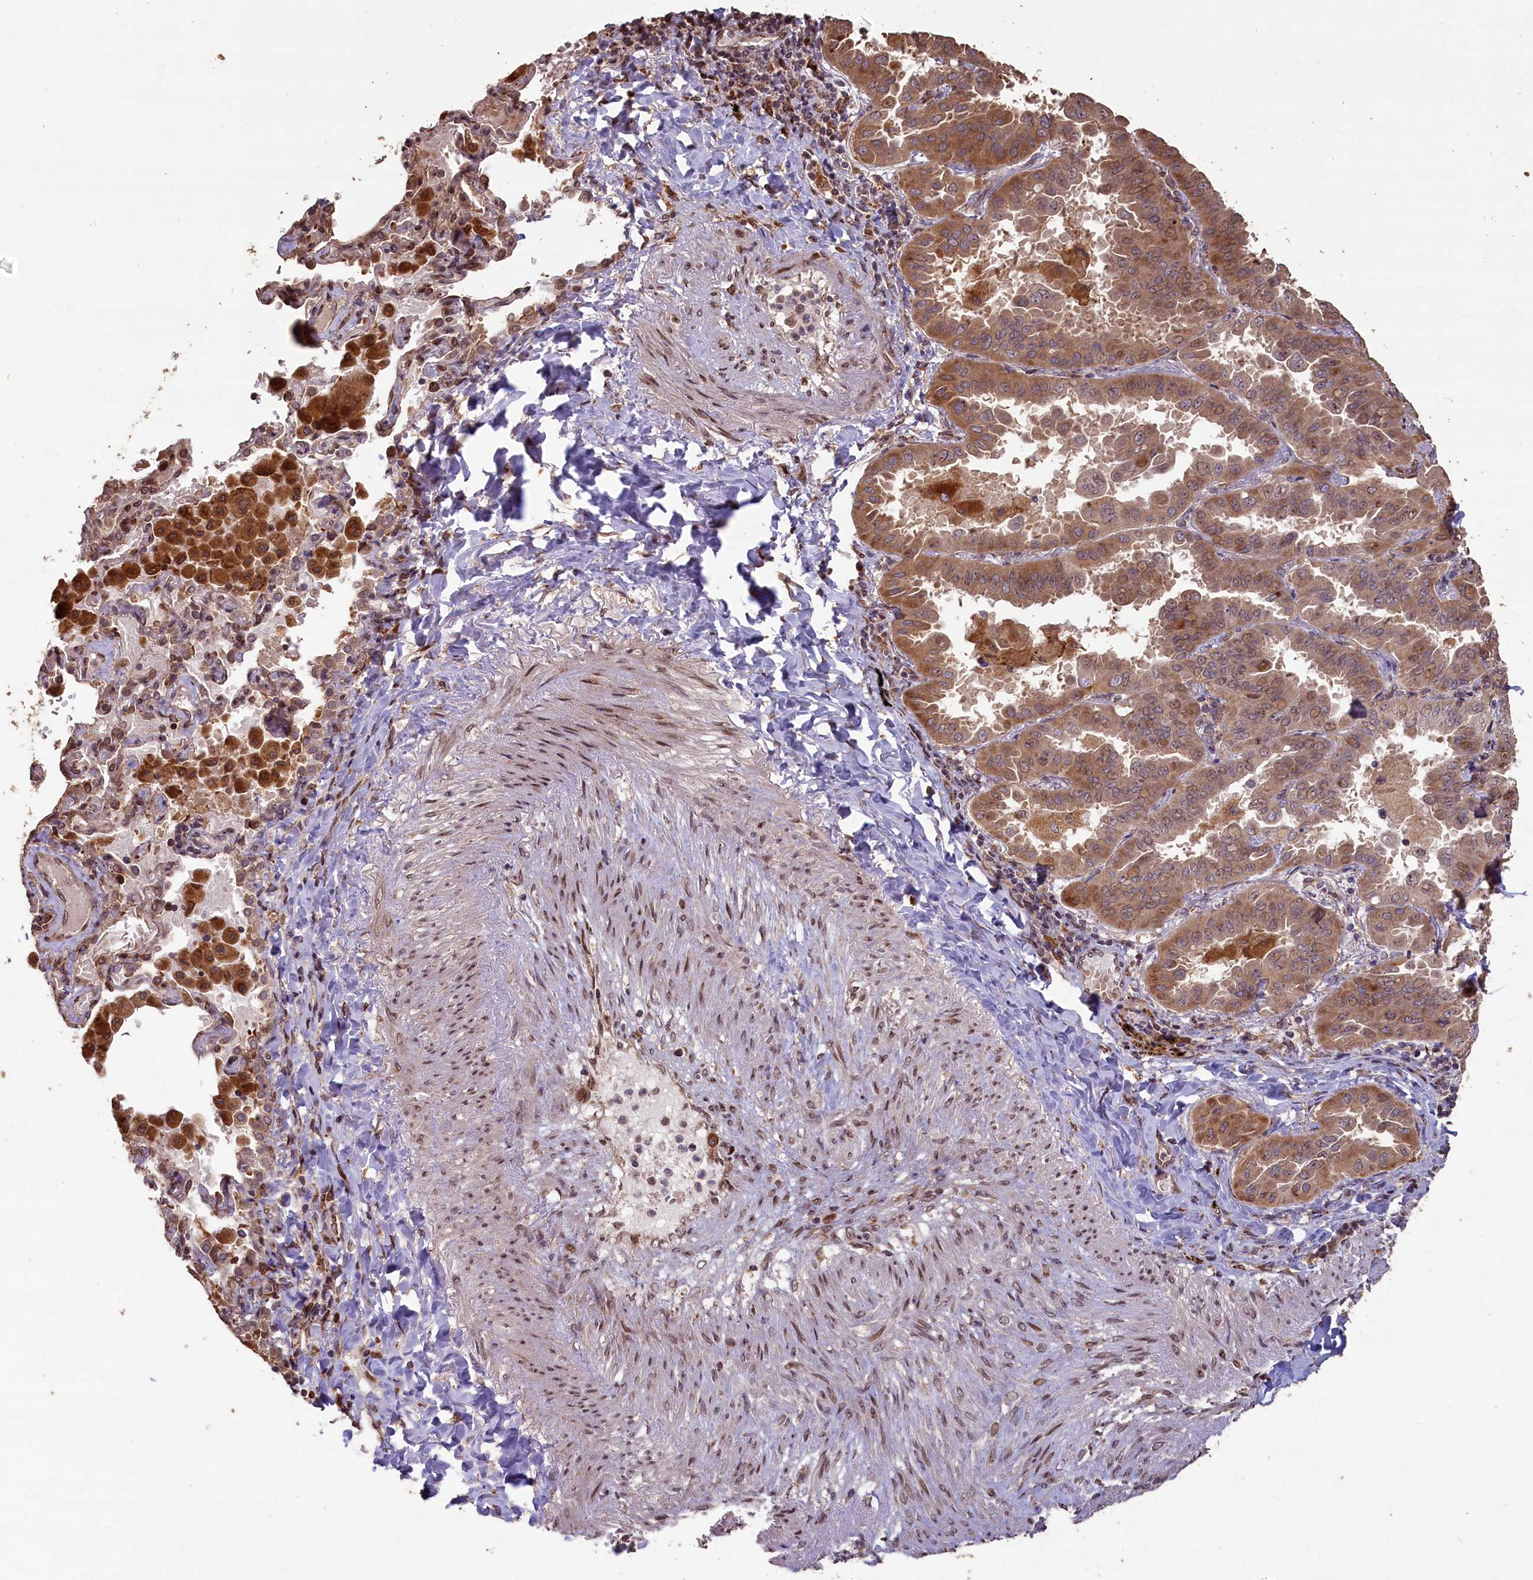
{"staining": {"intensity": "moderate", "quantity": ">75%", "location": "cytoplasmic/membranous,nuclear"}, "tissue": "lung cancer", "cell_type": "Tumor cells", "image_type": "cancer", "snomed": [{"axis": "morphology", "description": "Adenocarcinoma, NOS"}, {"axis": "topography", "description": "Lung"}], "caption": "High-power microscopy captured an IHC photomicrograph of lung cancer, revealing moderate cytoplasmic/membranous and nuclear staining in approximately >75% of tumor cells.", "gene": "SLC38A7", "patient": {"sex": "male", "age": 64}}